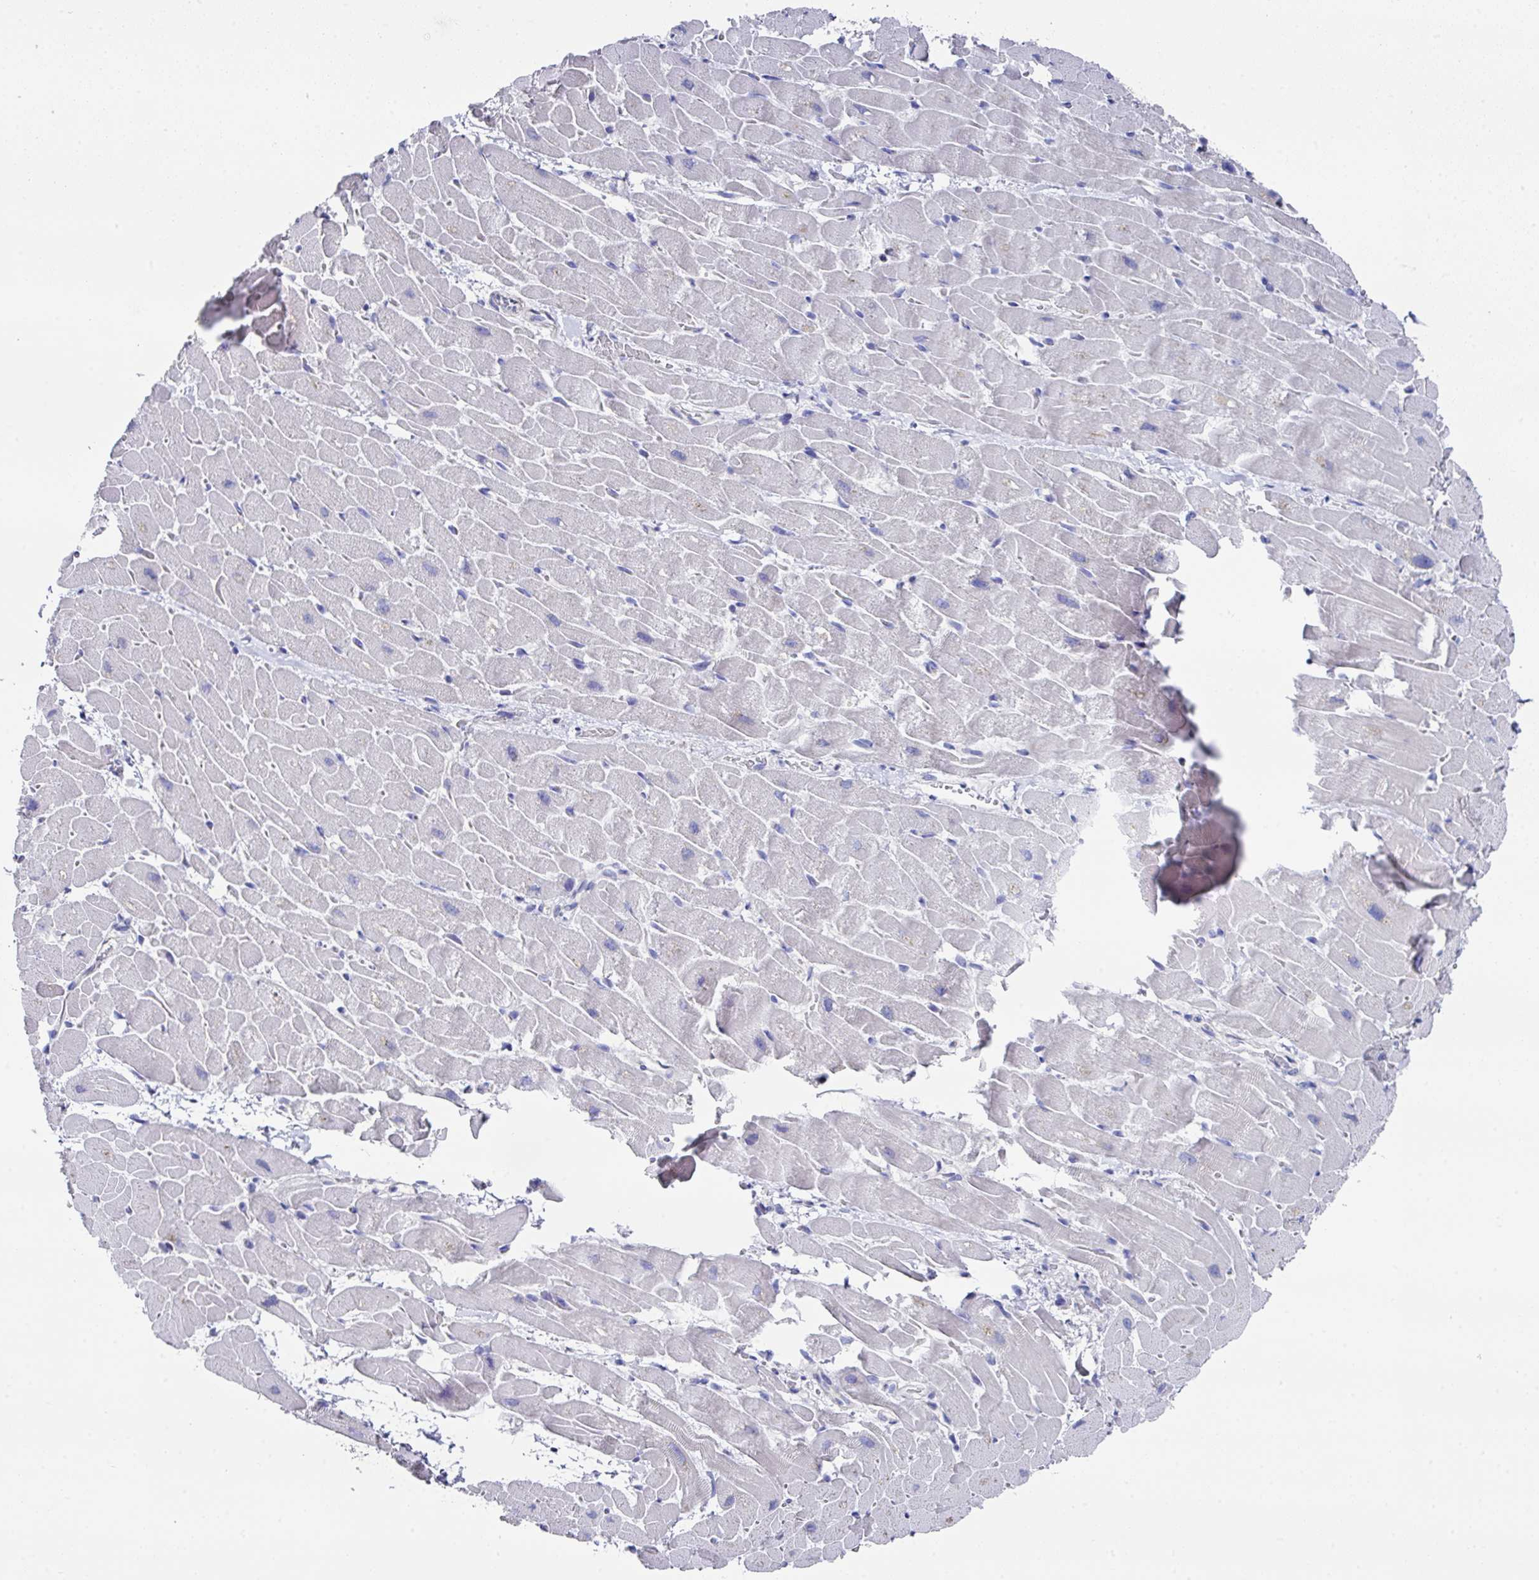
{"staining": {"intensity": "negative", "quantity": "none", "location": "none"}, "tissue": "heart muscle", "cell_type": "Cardiomyocytes", "image_type": "normal", "snomed": [{"axis": "morphology", "description": "Normal tissue, NOS"}, {"axis": "topography", "description": "Heart"}], "caption": "Immunohistochemistry (IHC) of normal human heart muscle shows no staining in cardiomyocytes.", "gene": "CLDN1", "patient": {"sex": "male", "age": 37}}